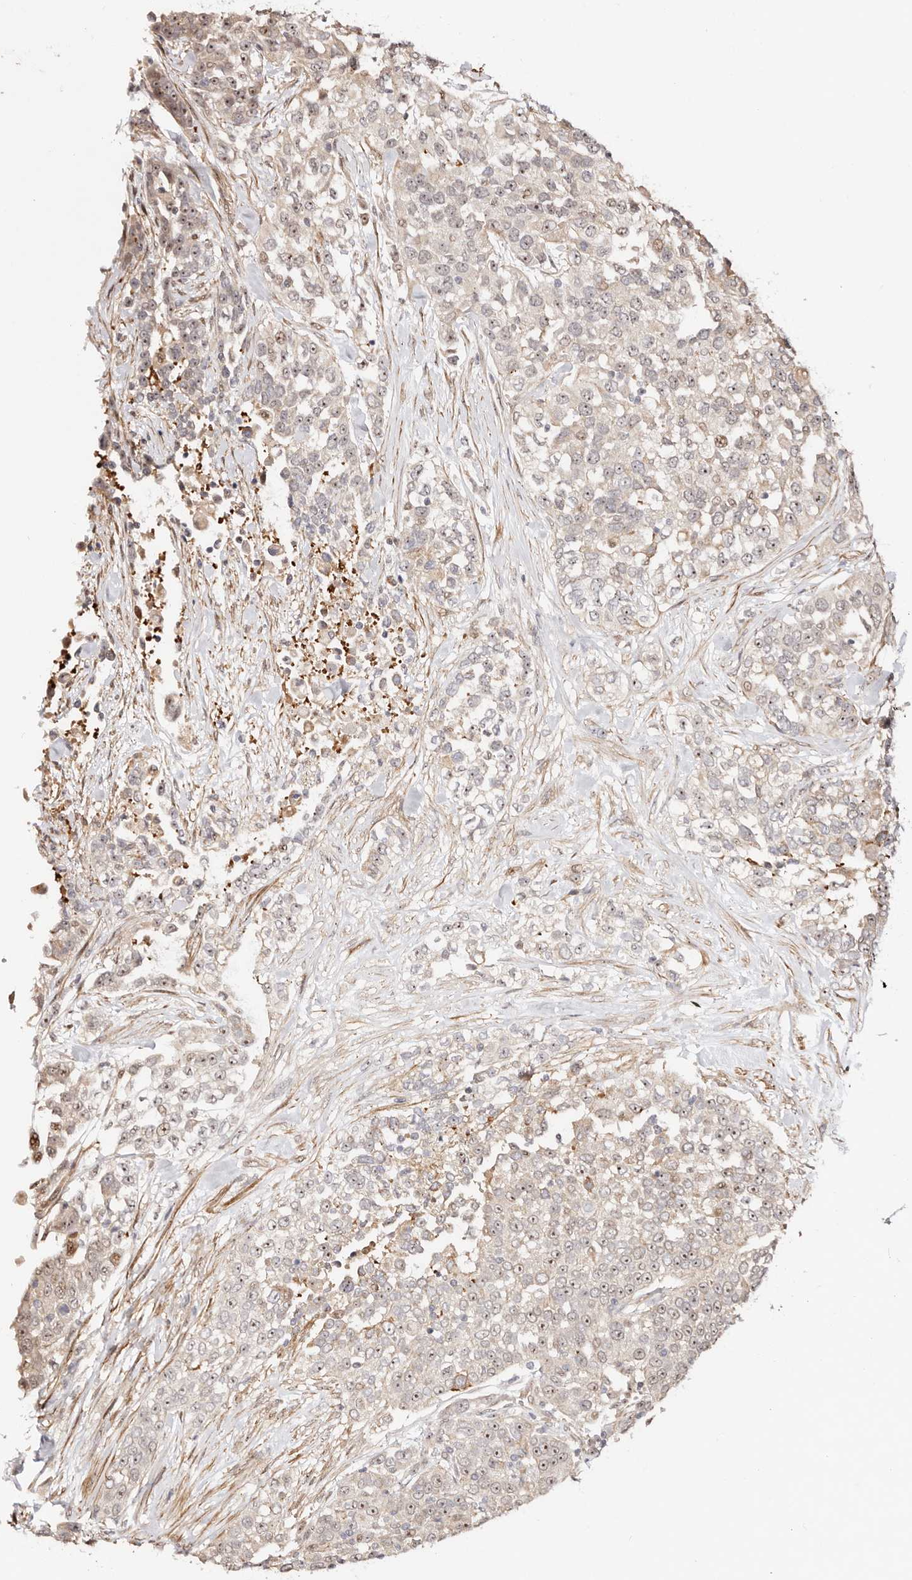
{"staining": {"intensity": "weak", "quantity": "25%-75%", "location": "nuclear"}, "tissue": "urothelial cancer", "cell_type": "Tumor cells", "image_type": "cancer", "snomed": [{"axis": "morphology", "description": "Urothelial carcinoma, High grade"}, {"axis": "topography", "description": "Urinary bladder"}], "caption": "Immunohistochemistry (IHC) (DAB) staining of human urothelial cancer exhibits weak nuclear protein expression in about 25%-75% of tumor cells.", "gene": "ODF2L", "patient": {"sex": "female", "age": 80}}